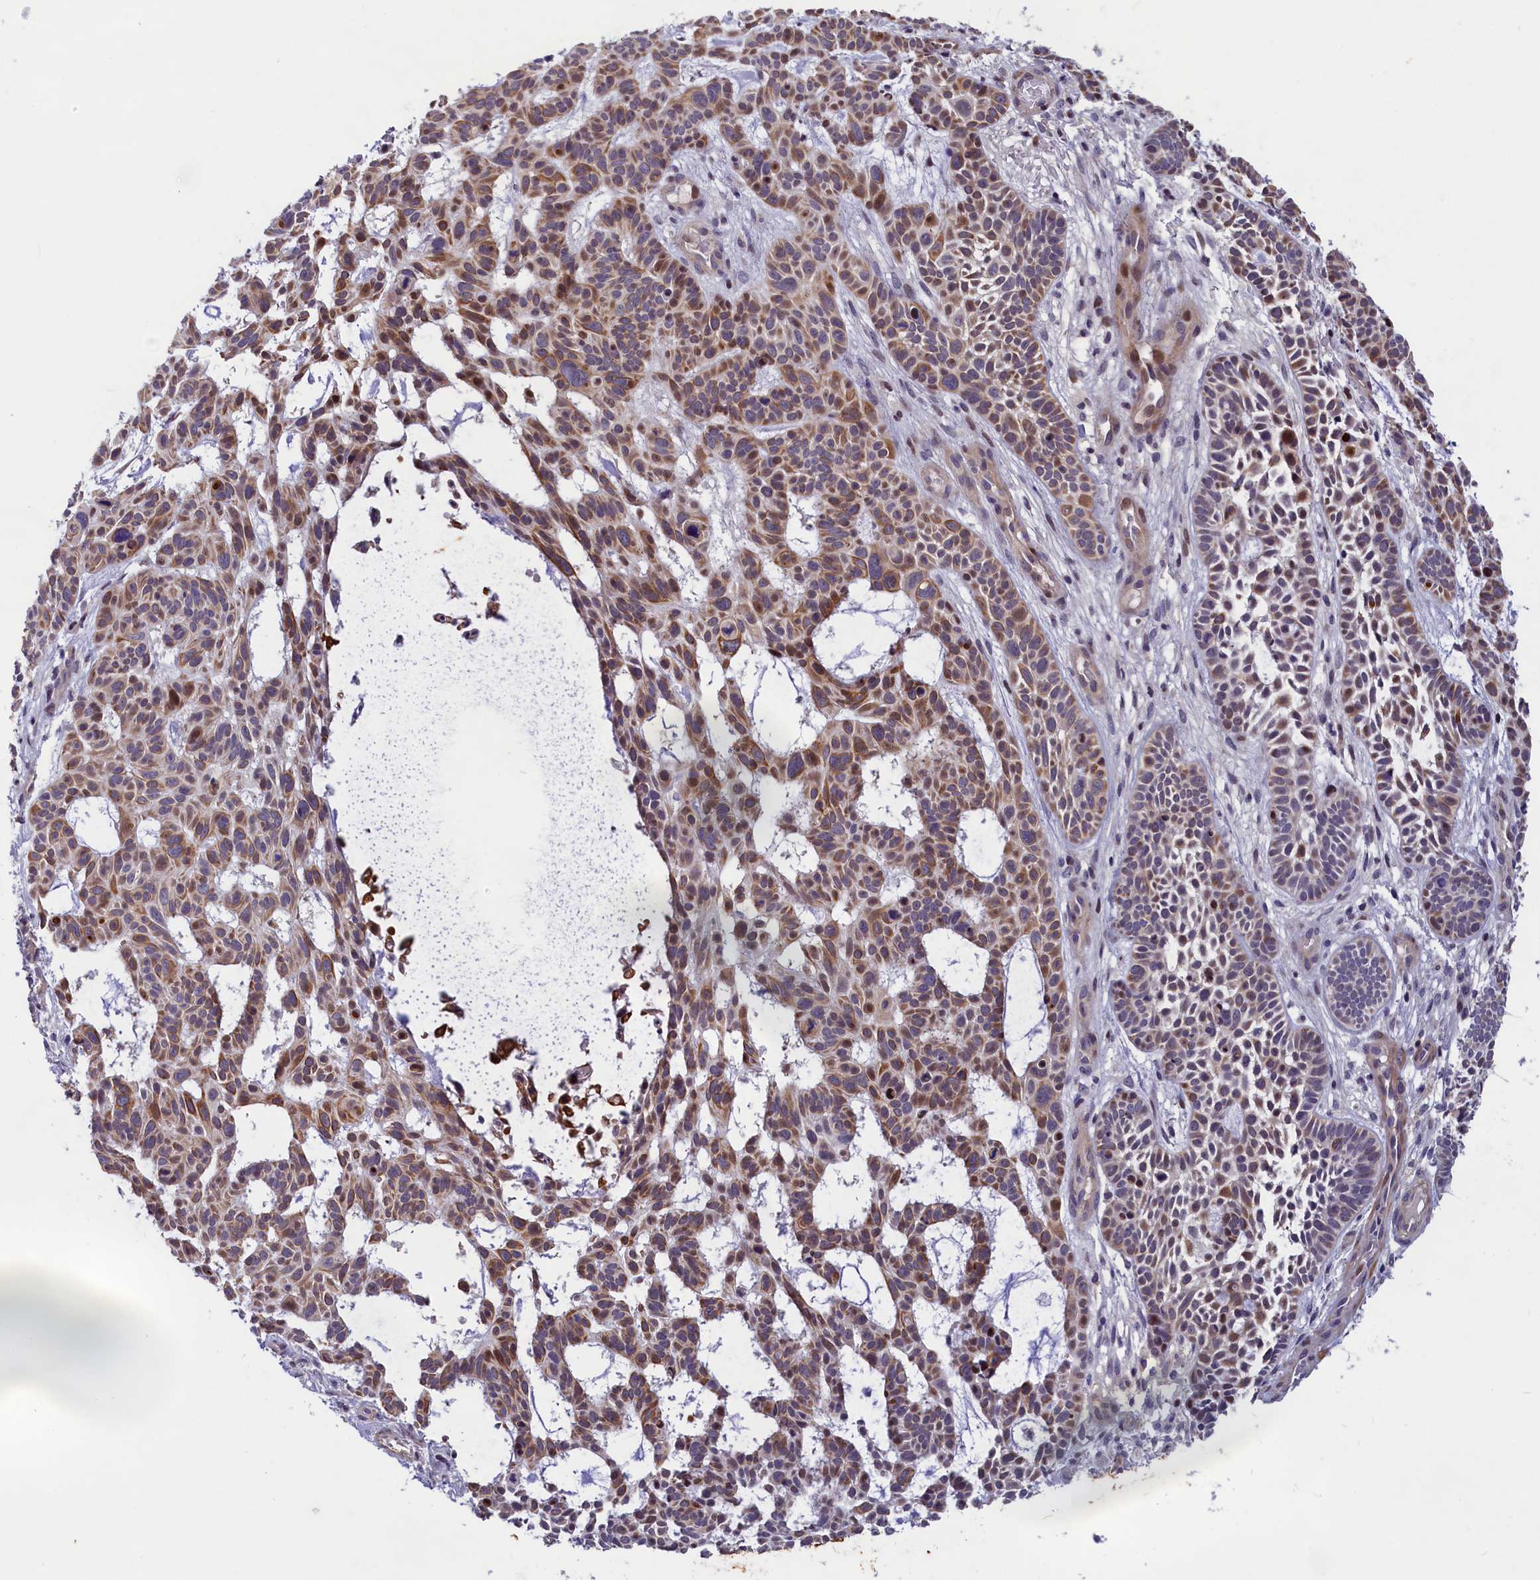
{"staining": {"intensity": "moderate", "quantity": "25%-75%", "location": "cytoplasmic/membranous"}, "tissue": "skin cancer", "cell_type": "Tumor cells", "image_type": "cancer", "snomed": [{"axis": "morphology", "description": "Basal cell carcinoma"}, {"axis": "topography", "description": "Skin"}], "caption": "Tumor cells reveal moderate cytoplasmic/membranous staining in about 25%-75% of cells in basal cell carcinoma (skin).", "gene": "ANKRD34B", "patient": {"sex": "male", "age": 89}}